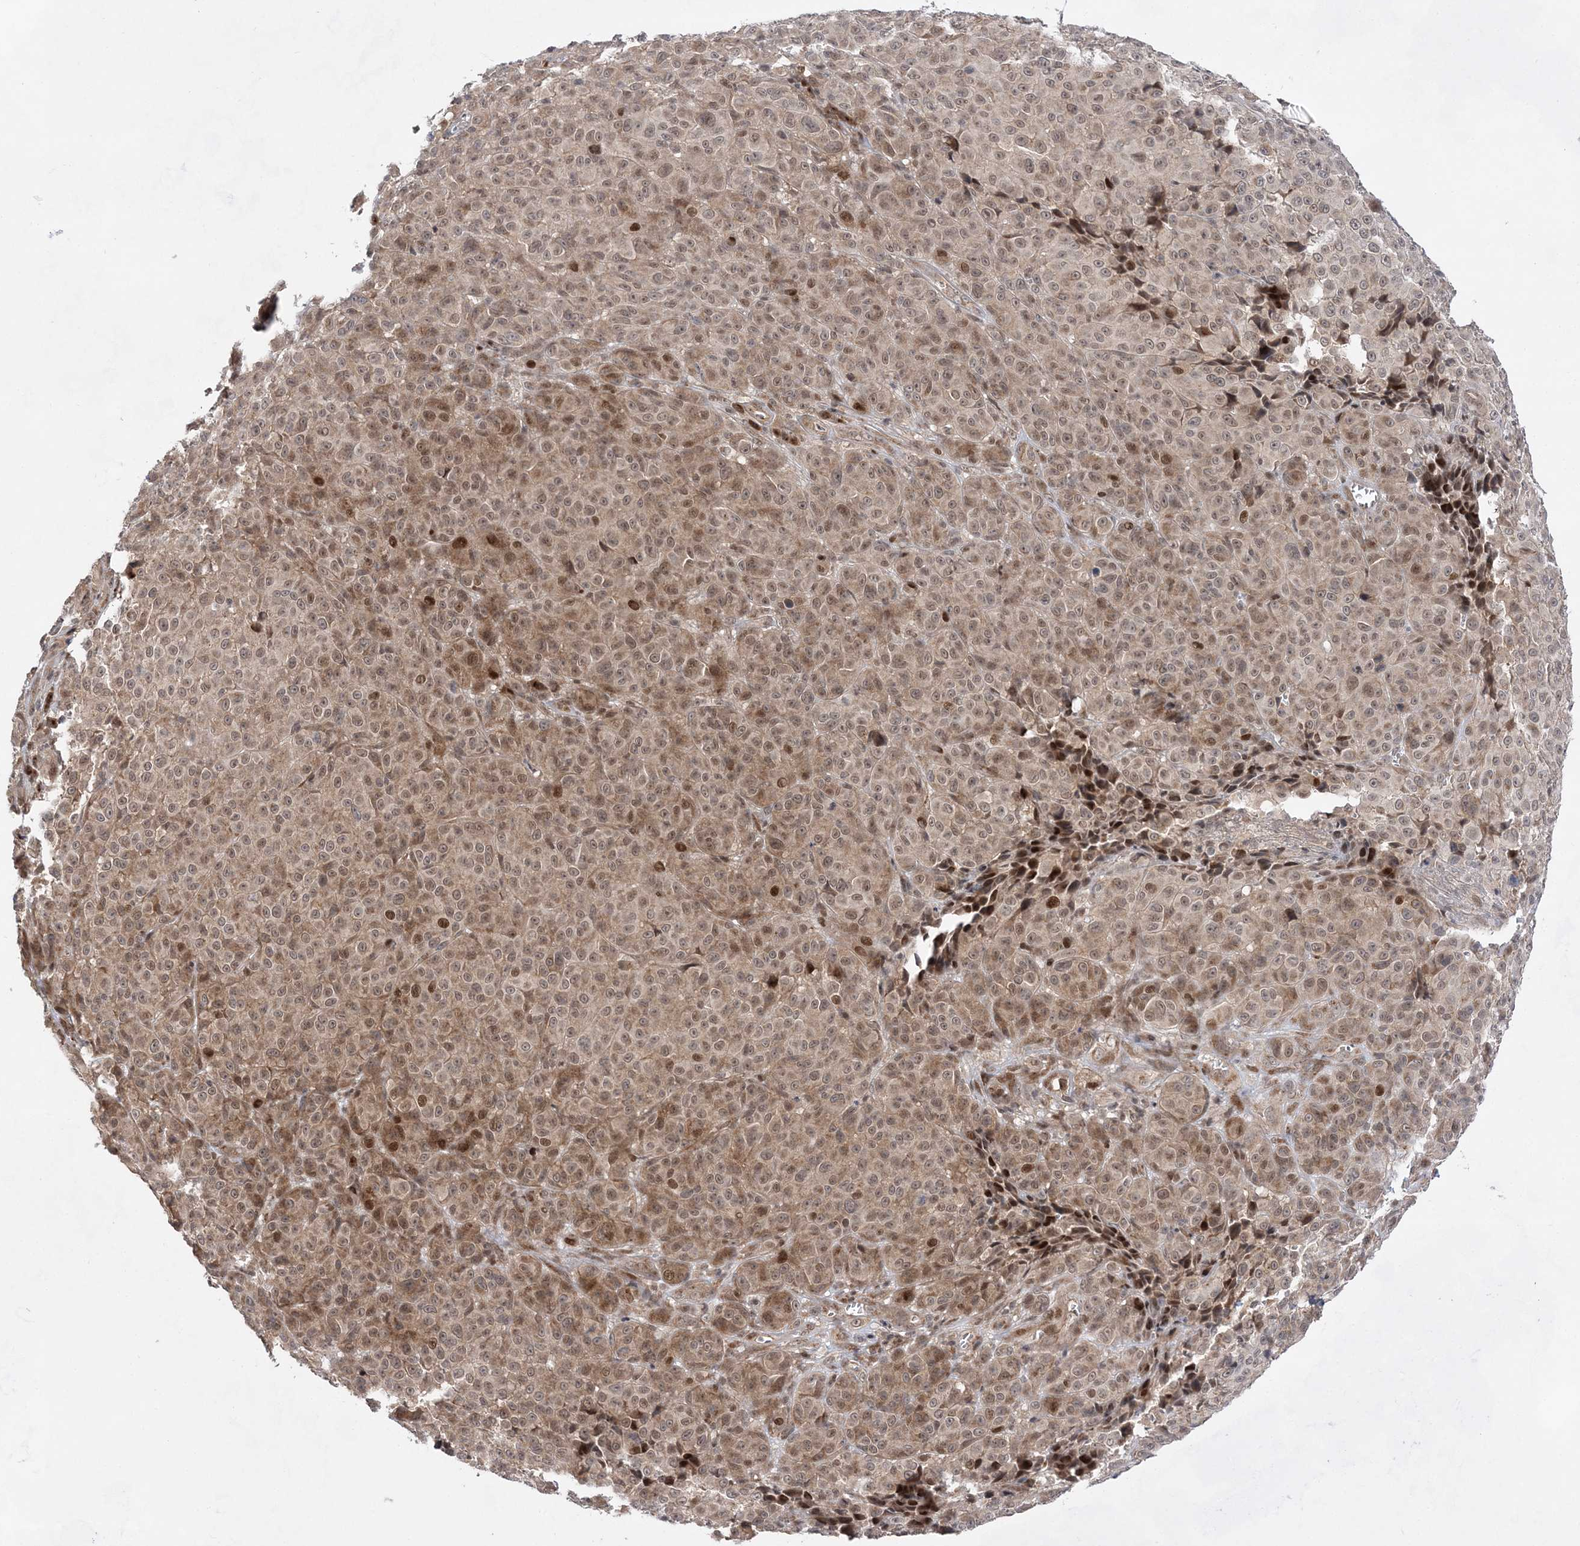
{"staining": {"intensity": "moderate", "quantity": "<25%", "location": "cytoplasmic/membranous,nuclear"}, "tissue": "melanoma", "cell_type": "Tumor cells", "image_type": "cancer", "snomed": [{"axis": "morphology", "description": "Malignant melanoma, NOS"}, {"axis": "topography", "description": "Skin"}], "caption": "This is an image of immunohistochemistry staining of melanoma, which shows moderate expression in the cytoplasmic/membranous and nuclear of tumor cells.", "gene": "ANAPC15", "patient": {"sex": "male", "age": 73}}